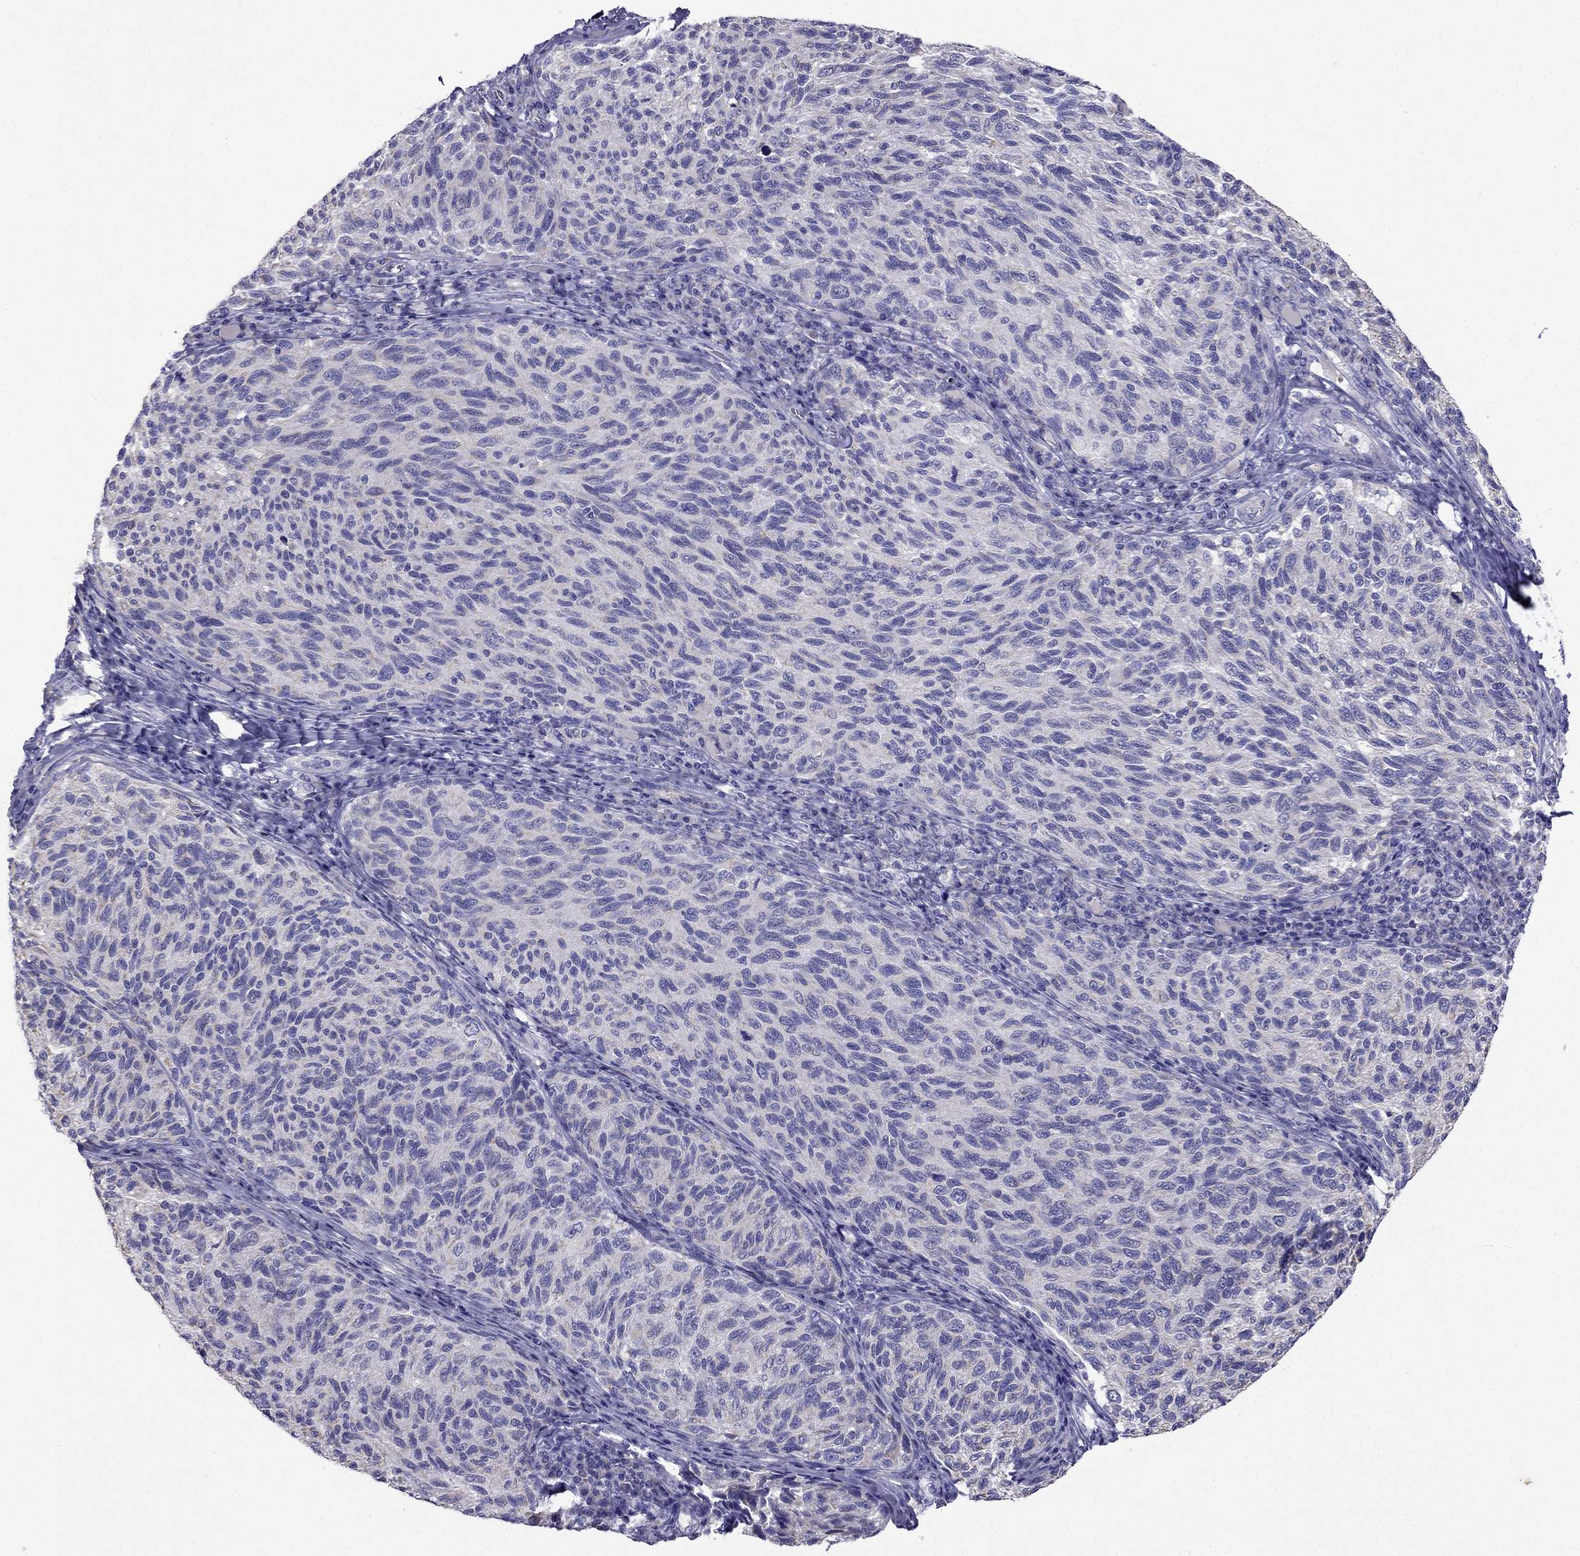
{"staining": {"intensity": "negative", "quantity": "none", "location": "none"}, "tissue": "melanoma", "cell_type": "Tumor cells", "image_type": "cancer", "snomed": [{"axis": "morphology", "description": "Malignant melanoma, NOS"}, {"axis": "topography", "description": "Skin"}], "caption": "The immunohistochemistry histopathology image has no significant expression in tumor cells of malignant melanoma tissue.", "gene": "DSC1", "patient": {"sex": "female", "age": 73}}